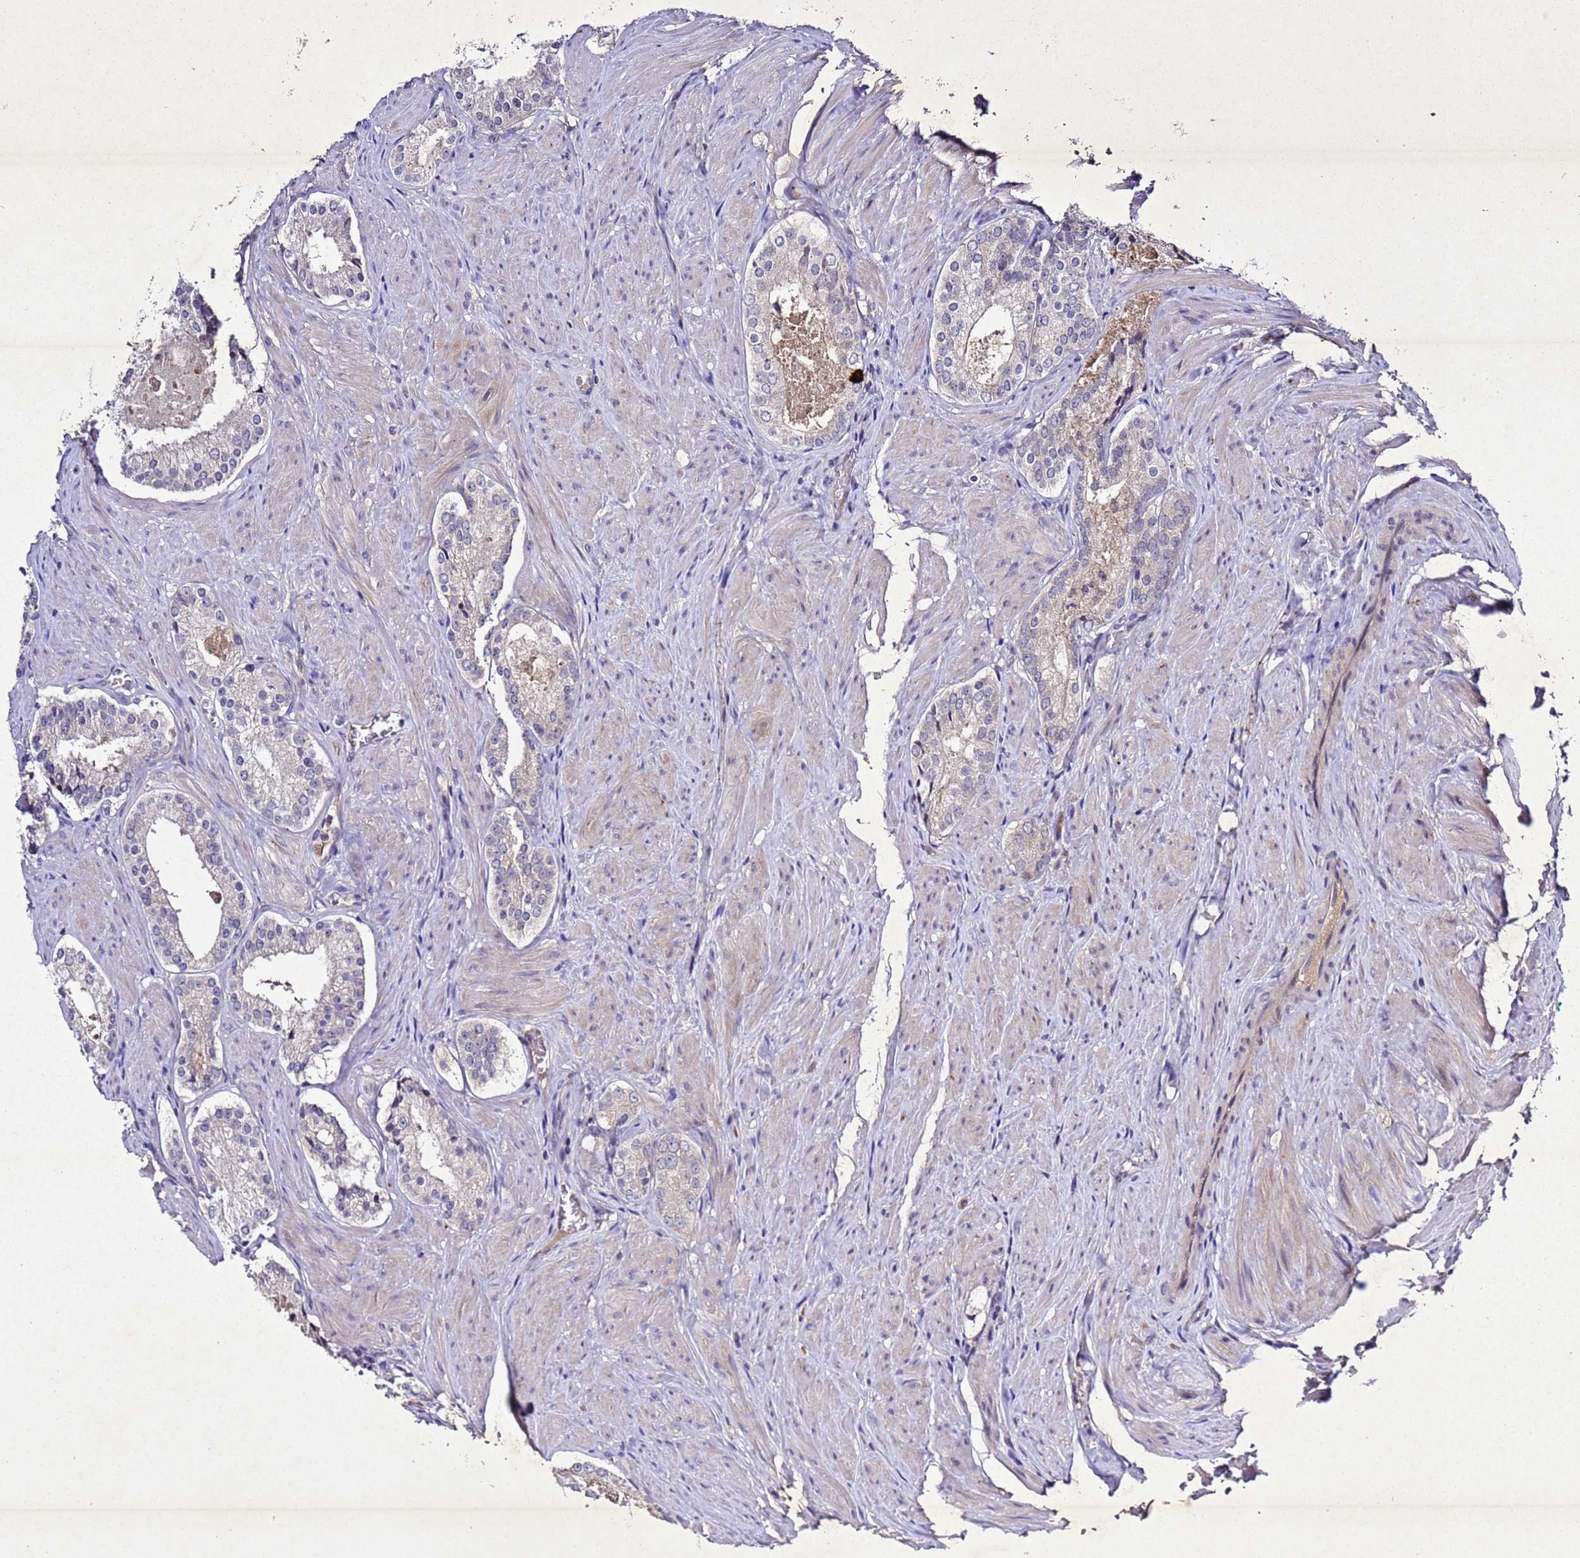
{"staining": {"intensity": "negative", "quantity": "none", "location": "none"}, "tissue": "prostate cancer", "cell_type": "Tumor cells", "image_type": "cancer", "snomed": [{"axis": "morphology", "description": "Adenocarcinoma, Low grade"}, {"axis": "topography", "description": "Prostate"}], "caption": "The histopathology image demonstrates no significant expression in tumor cells of prostate cancer (low-grade adenocarcinoma). The staining was performed using DAB to visualize the protein expression in brown, while the nuclei were stained in blue with hematoxylin (Magnification: 20x).", "gene": "SV2B", "patient": {"sex": "male", "age": 54}}